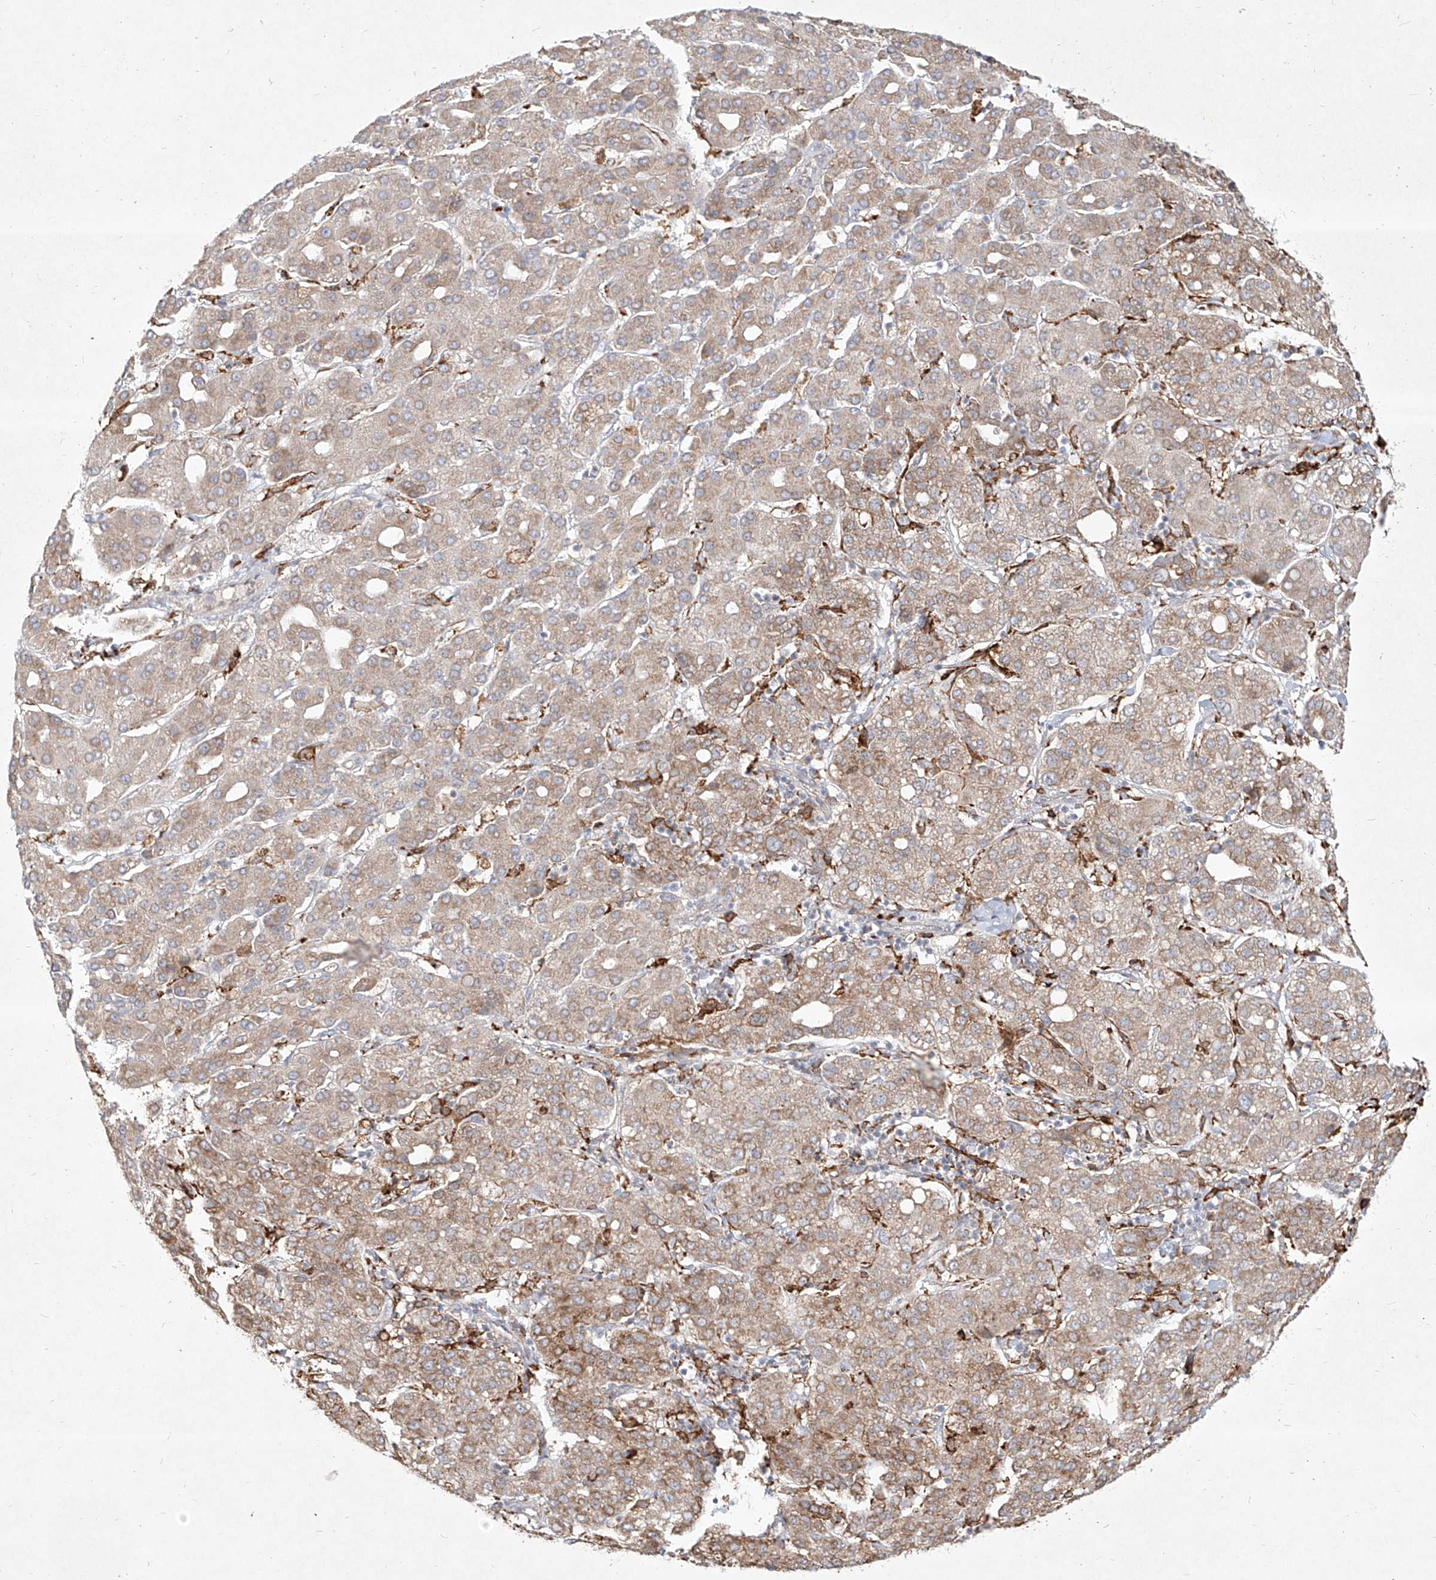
{"staining": {"intensity": "weak", "quantity": "25%-75%", "location": "cytoplasmic/membranous"}, "tissue": "liver cancer", "cell_type": "Tumor cells", "image_type": "cancer", "snomed": [{"axis": "morphology", "description": "Carcinoma, Hepatocellular, NOS"}, {"axis": "topography", "description": "Liver"}], "caption": "Protein staining of liver hepatocellular carcinoma tissue demonstrates weak cytoplasmic/membranous expression in about 25%-75% of tumor cells. (DAB (3,3'-diaminobenzidine) IHC, brown staining for protein, blue staining for nuclei).", "gene": "CD209", "patient": {"sex": "male", "age": 65}}